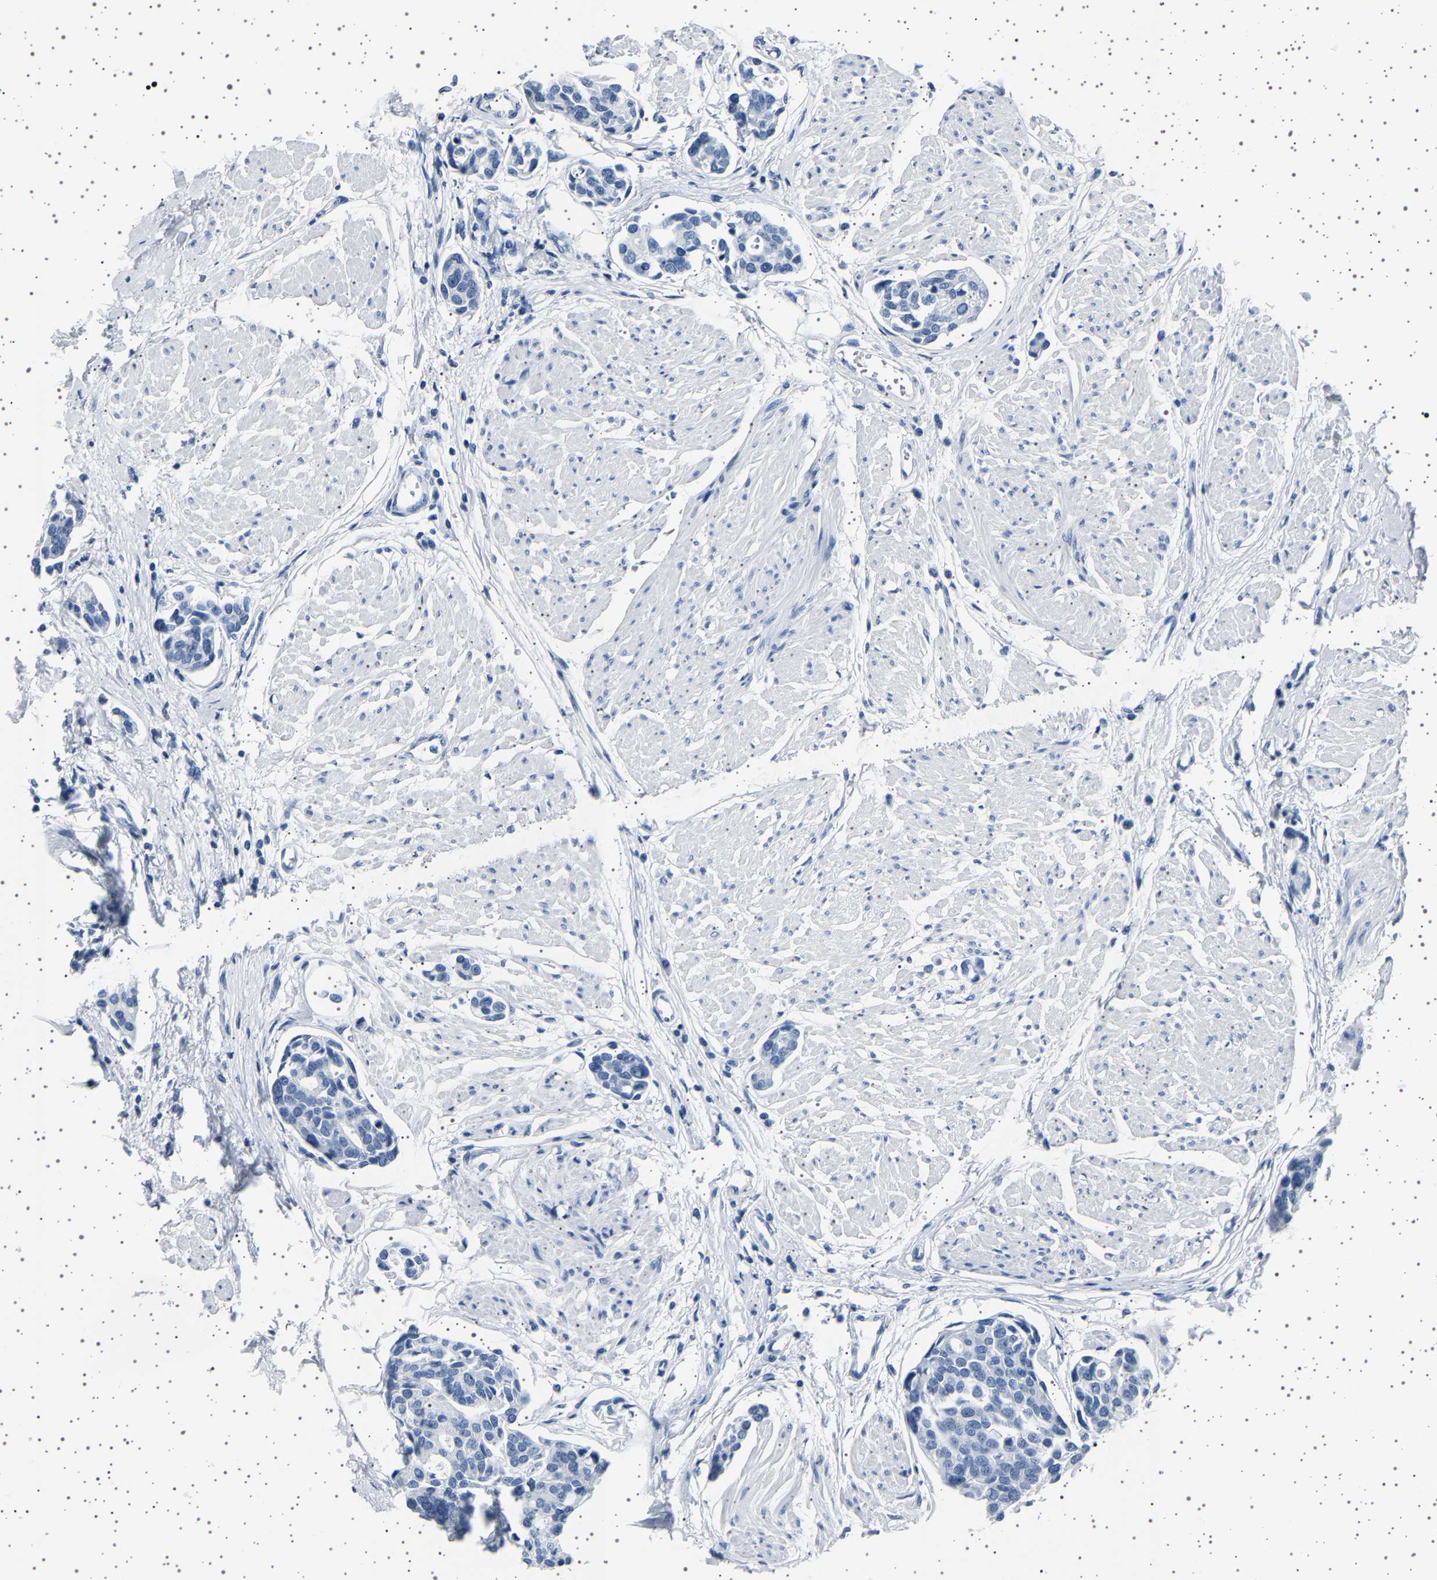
{"staining": {"intensity": "negative", "quantity": "none", "location": "none"}, "tissue": "urothelial cancer", "cell_type": "Tumor cells", "image_type": "cancer", "snomed": [{"axis": "morphology", "description": "Urothelial carcinoma, High grade"}, {"axis": "topography", "description": "Urinary bladder"}], "caption": "Tumor cells are negative for protein expression in human high-grade urothelial carcinoma.", "gene": "TFF3", "patient": {"sex": "male", "age": 78}}